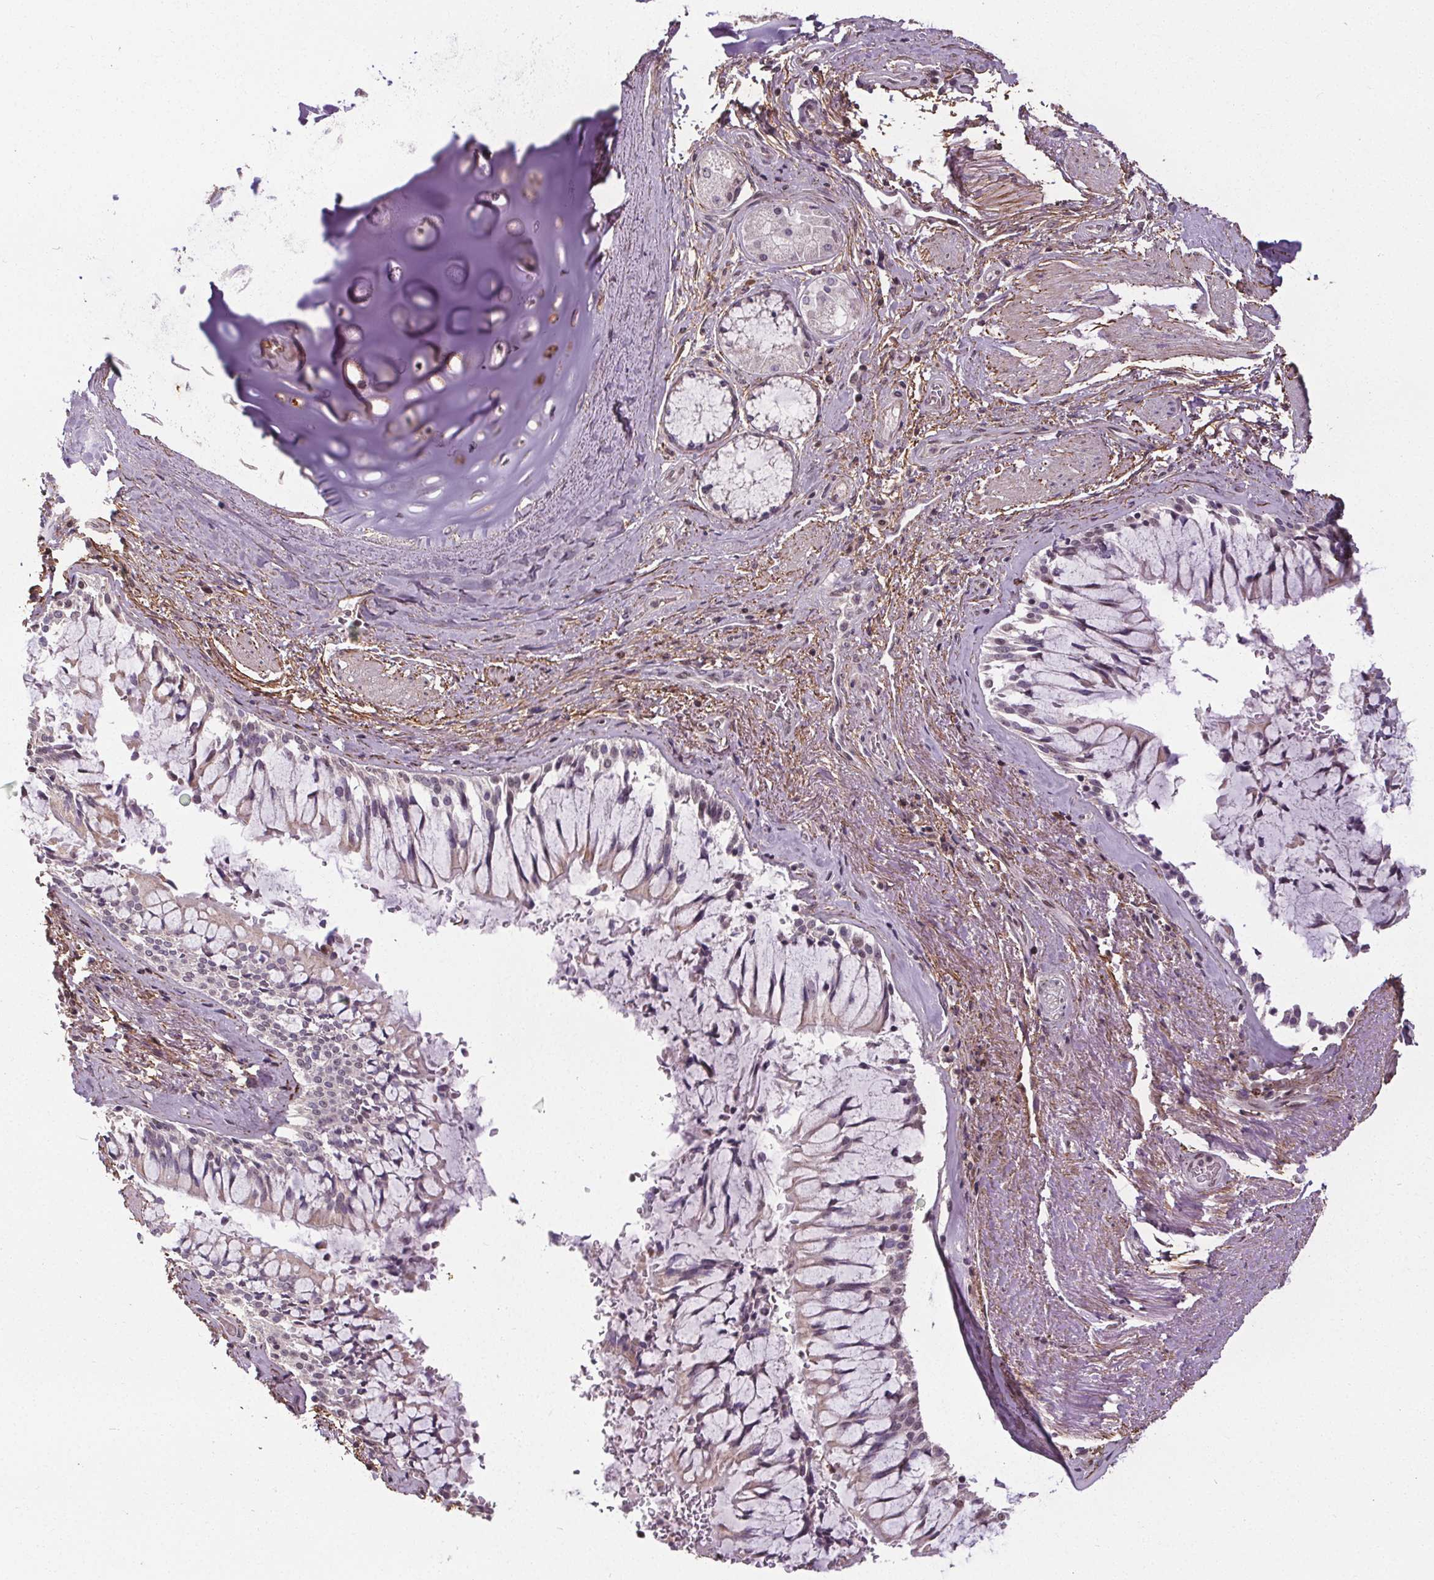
{"staining": {"intensity": "moderate", "quantity": "<25%", "location": "cytoplasmic/membranous"}, "tissue": "adipose tissue", "cell_type": "Adipocytes", "image_type": "normal", "snomed": [{"axis": "morphology", "description": "Normal tissue, NOS"}, {"axis": "topography", "description": "Cartilage tissue"}, {"axis": "topography", "description": "Bronchus"}], "caption": "Brown immunohistochemical staining in unremarkable human adipose tissue shows moderate cytoplasmic/membranous staining in about <25% of adipocytes. (Brightfield microscopy of DAB IHC at high magnification).", "gene": "KIAA0232", "patient": {"sex": "male", "age": 64}}